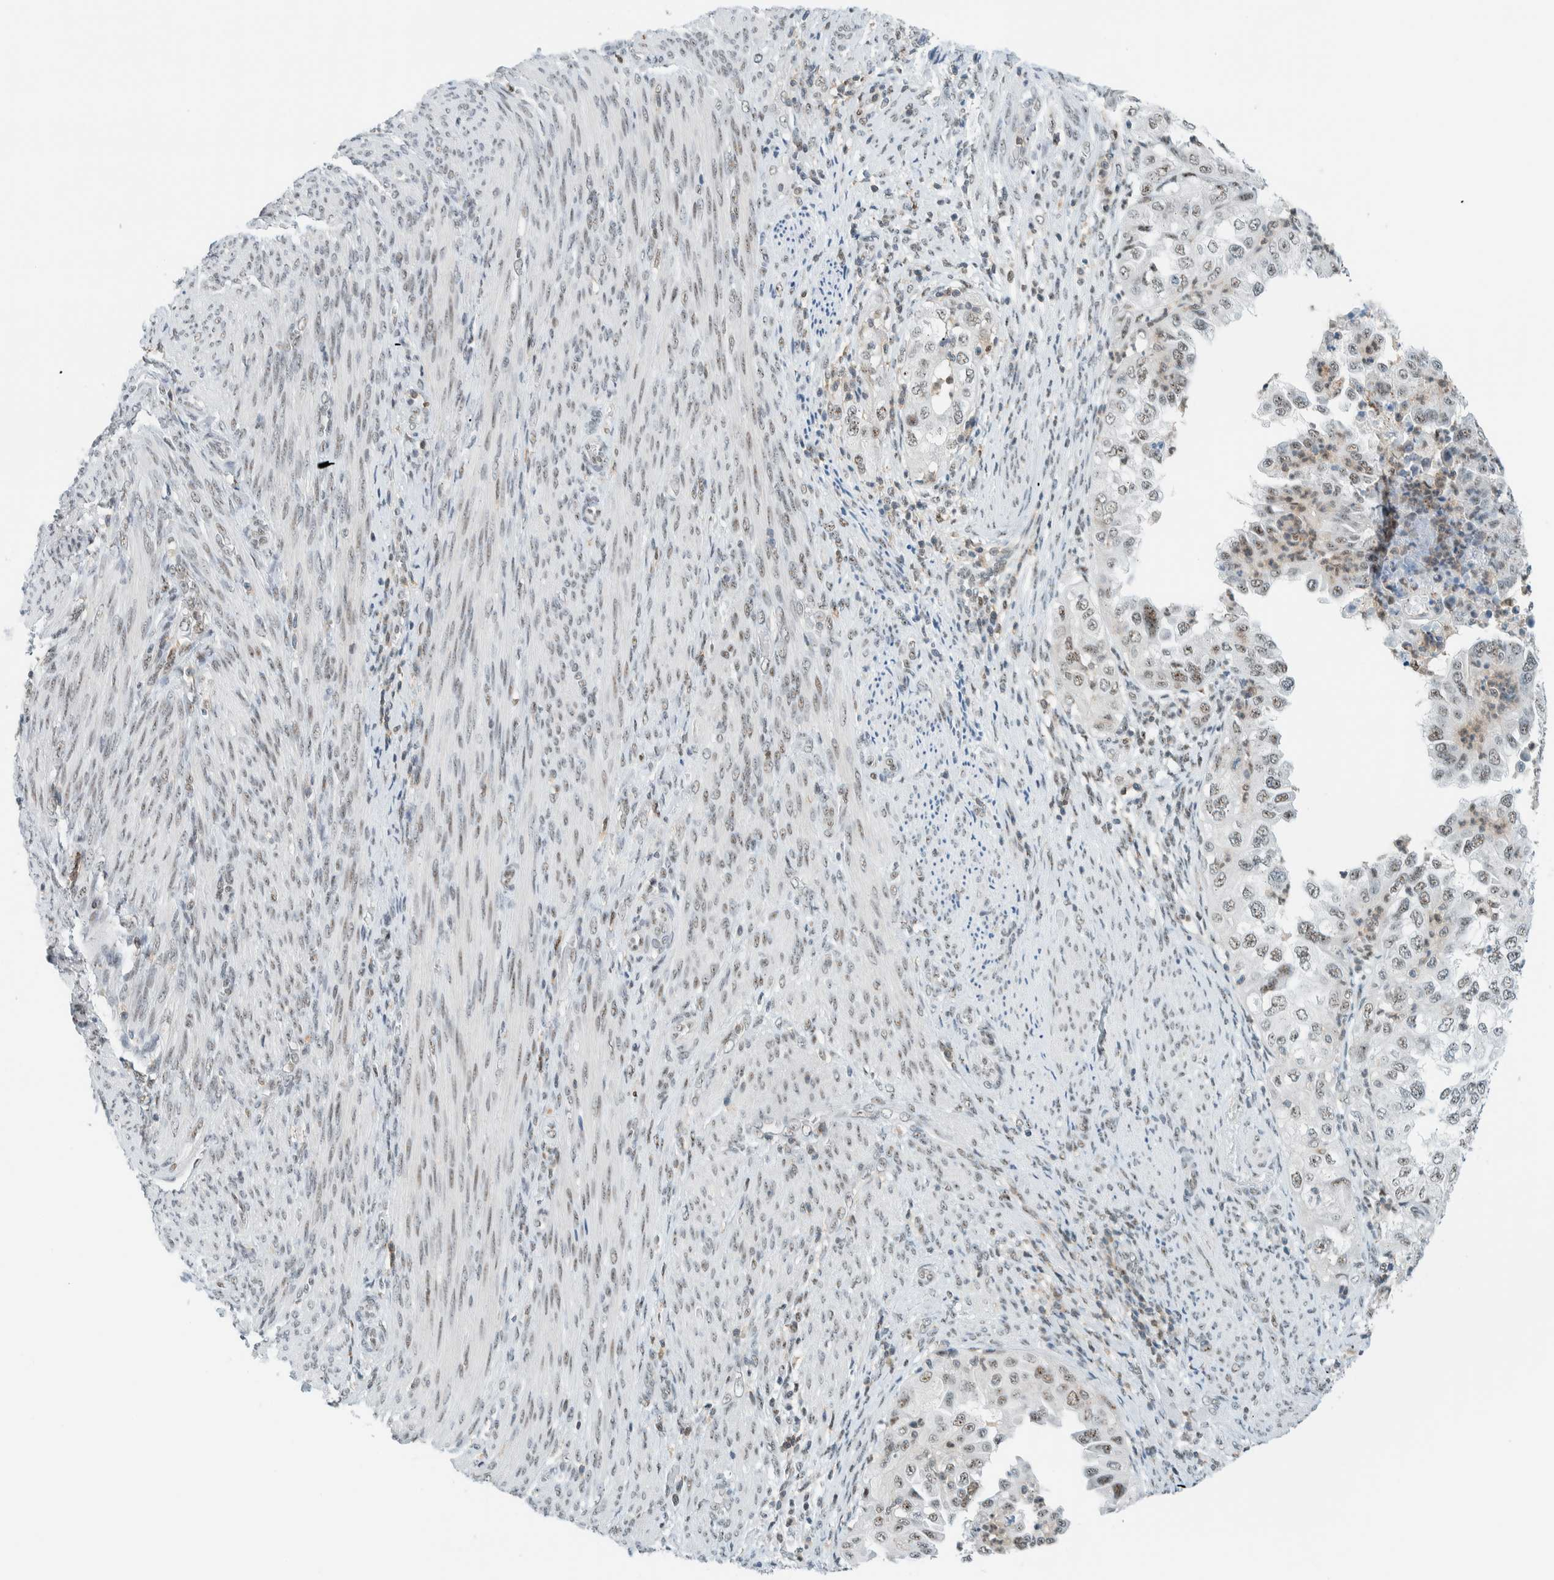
{"staining": {"intensity": "moderate", "quantity": ">75%", "location": "nuclear"}, "tissue": "endometrial cancer", "cell_type": "Tumor cells", "image_type": "cancer", "snomed": [{"axis": "morphology", "description": "Adenocarcinoma, NOS"}, {"axis": "topography", "description": "Endometrium"}], "caption": "The histopathology image reveals staining of adenocarcinoma (endometrial), revealing moderate nuclear protein staining (brown color) within tumor cells. The staining was performed using DAB (3,3'-diaminobenzidine), with brown indicating positive protein expression. Nuclei are stained blue with hematoxylin.", "gene": "CYSRT1", "patient": {"sex": "female", "age": 85}}